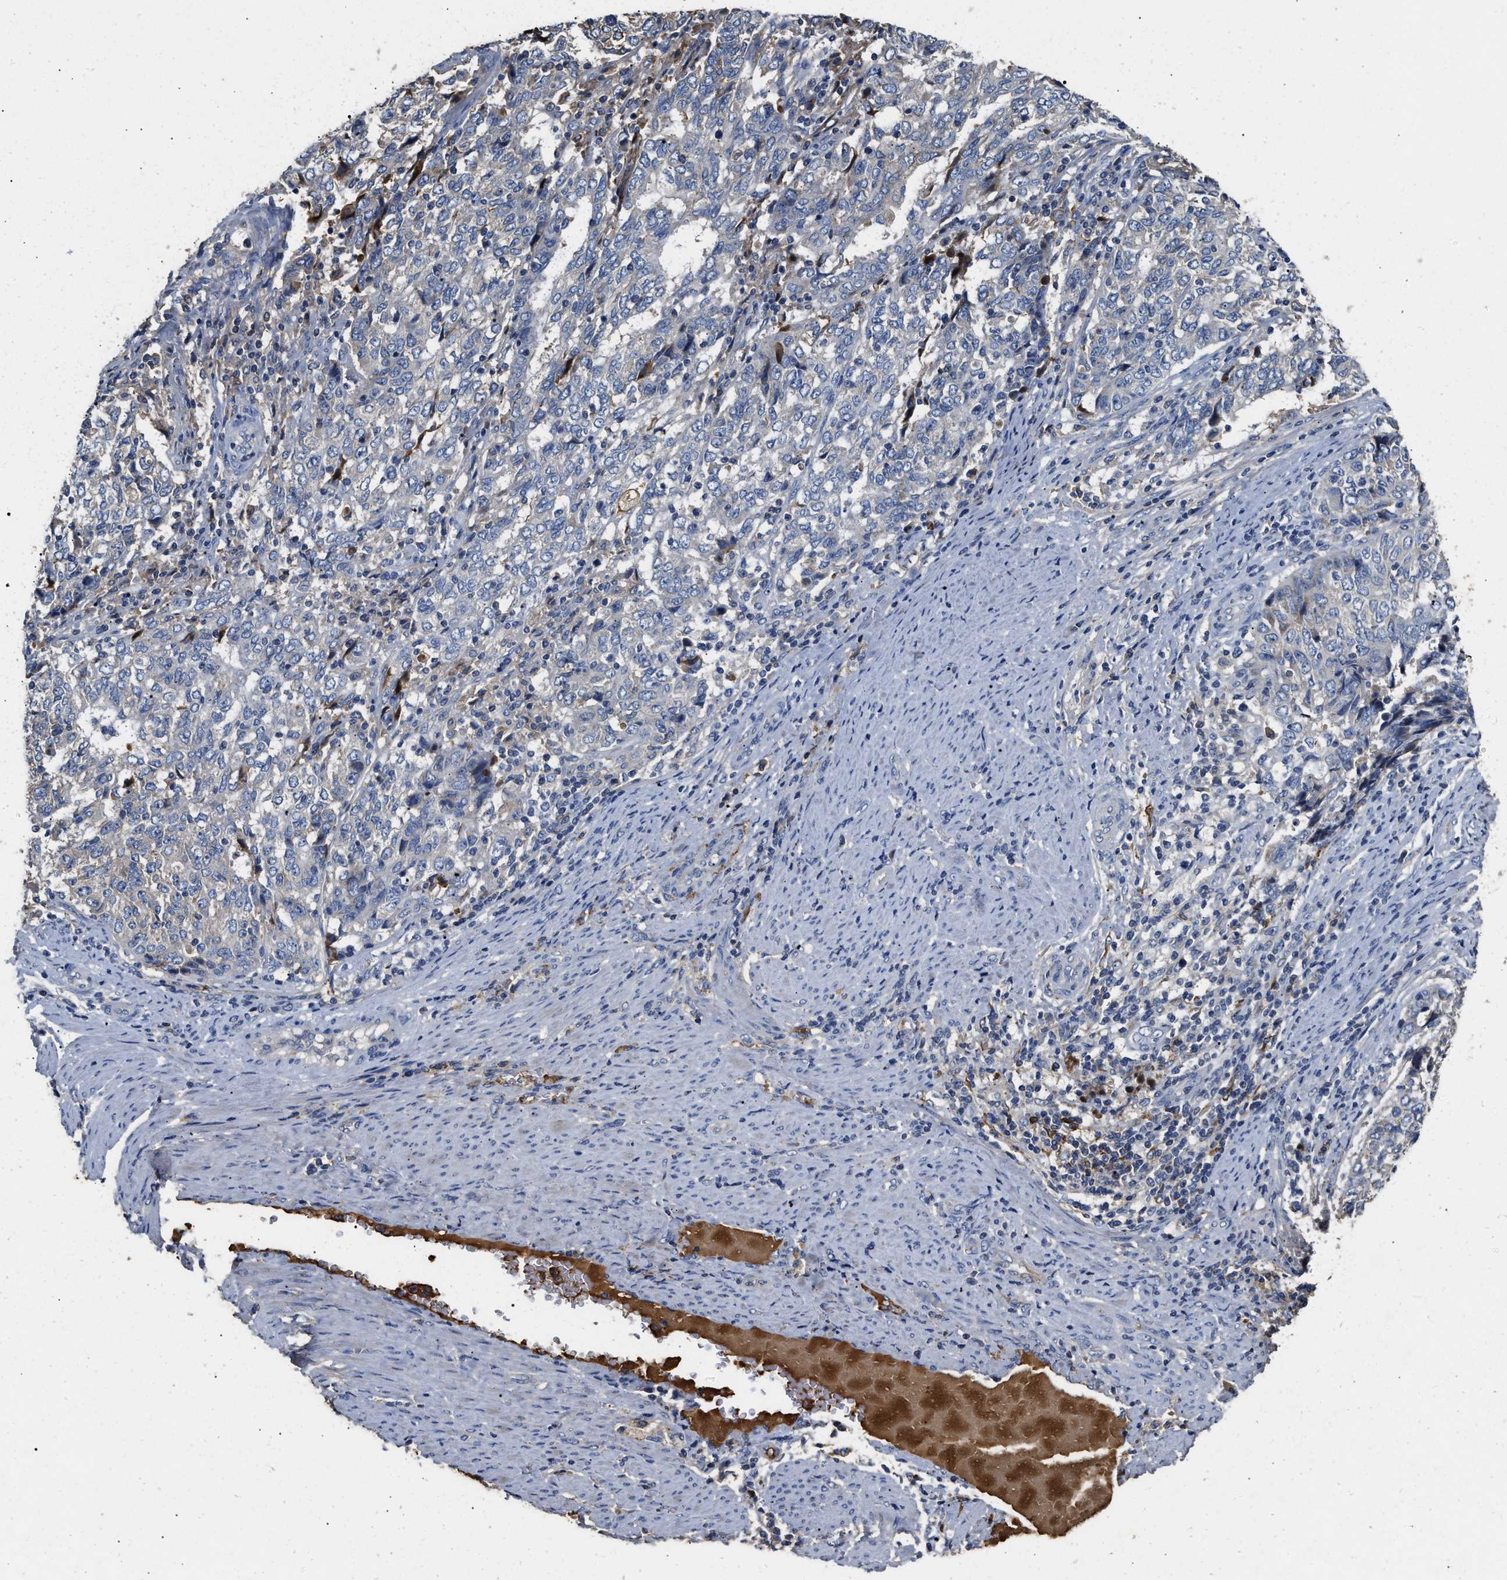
{"staining": {"intensity": "negative", "quantity": "none", "location": "none"}, "tissue": "endometrial cancer", "cell_type": "Tumor cells", "image_type": "cancer", "snomed": [{"axis": "morphology", "description": "Adenocarcinoma, NOS"}, {"axis": "topography", "description": "Endometrium"}], "caption": "Protein analysis of endometrial adenocarcinoma shows no significant positivity in tumor cells. (DAB (3,3'-diaminobenzidine) immunohistochemistry, high magnification).", "gene": "C3", "patient": {"sex": "female", "age": 80}}